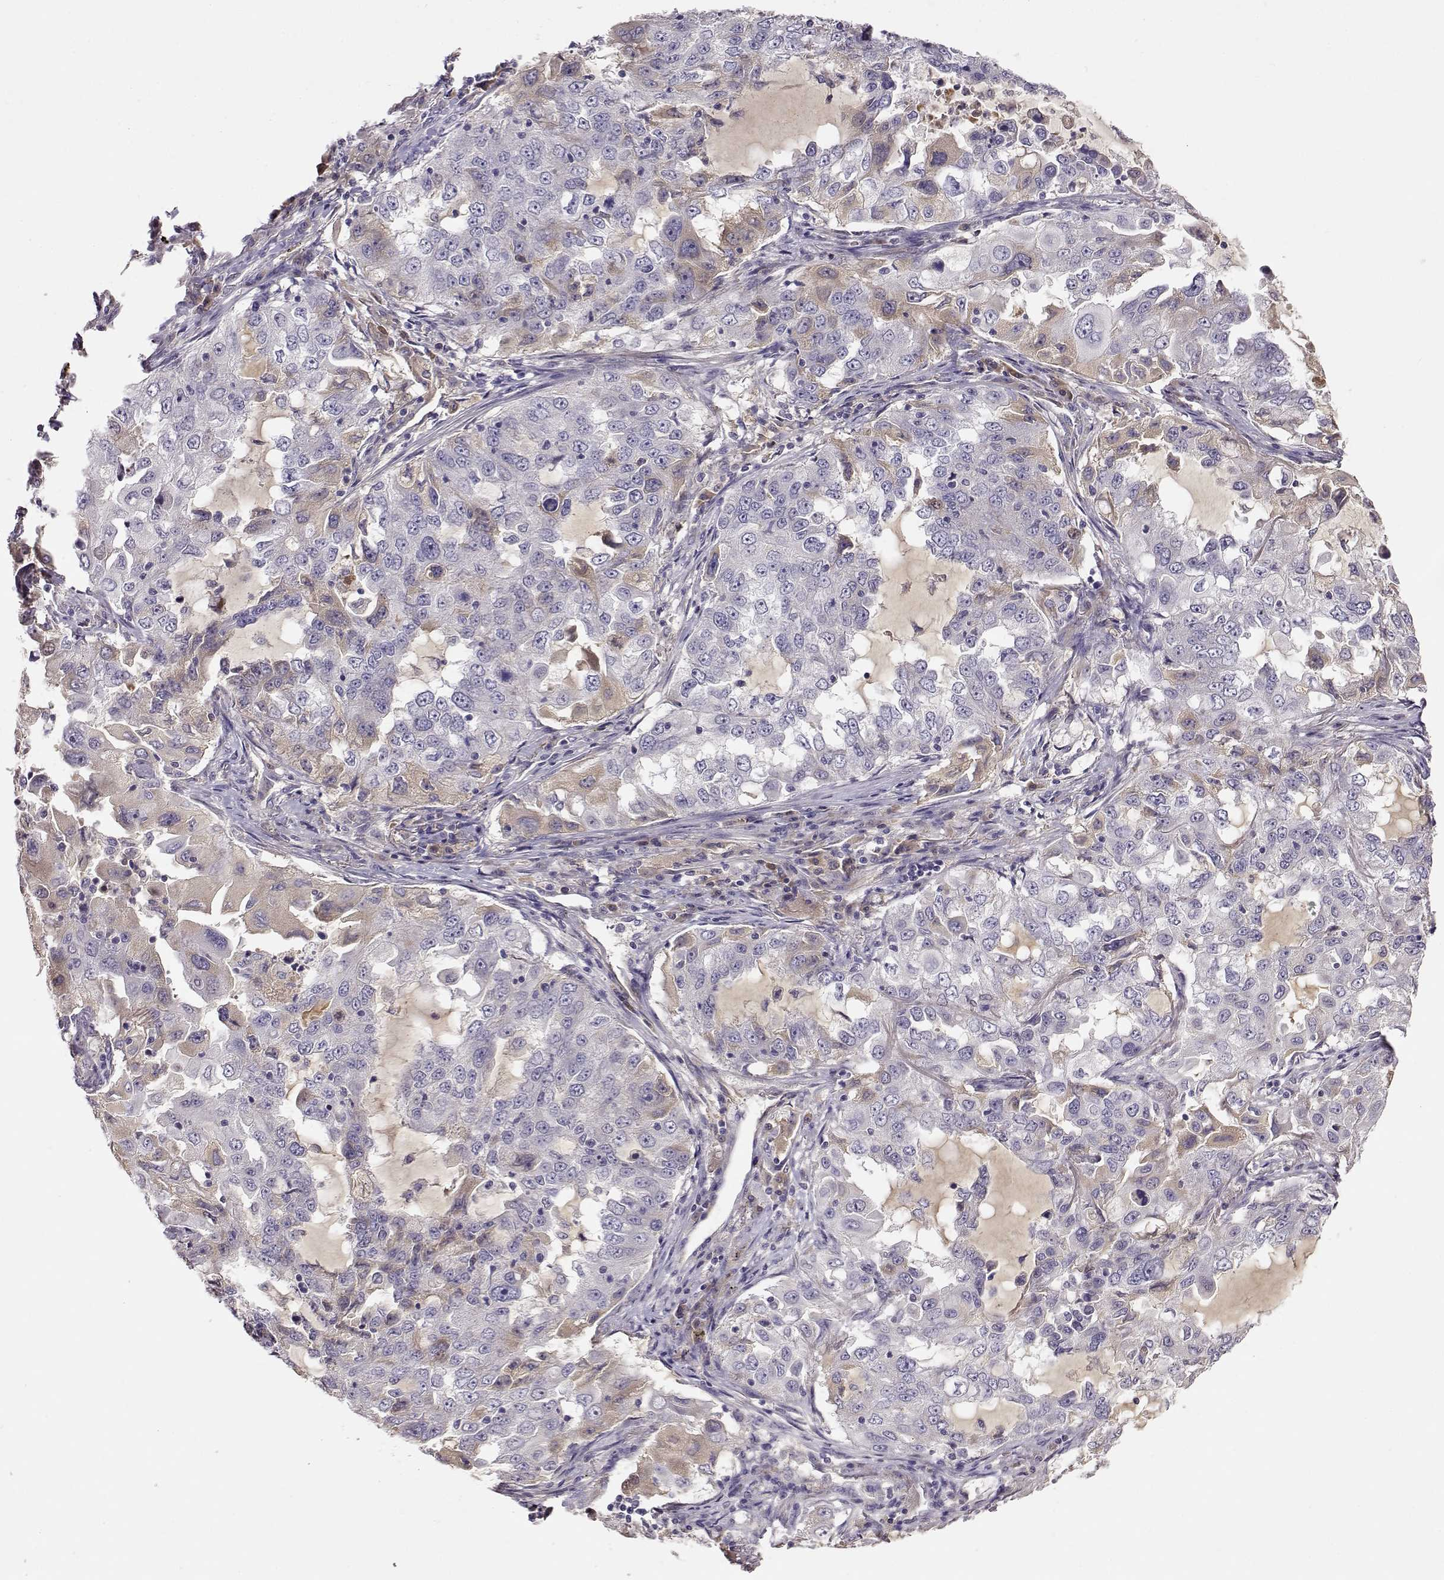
{"staining": {"intensity": "weak", "quantity": "<25%", "location": "cytoplasmic/membranous"}, "tissue": "lung cancer", "cell_type": "Tumor cells", "image_type": "cancer", "snomed": [{"axis": "morphology", "description": "Adenocarcinoma, NOS"}, {"axis": "topography", "description": "Lung"}], "caption": "Tumor cells are negative for protein expression in human adenocarcinoma (lung).", "gene": "TACR1", "patient": {"sex": "female", "age": 61}}